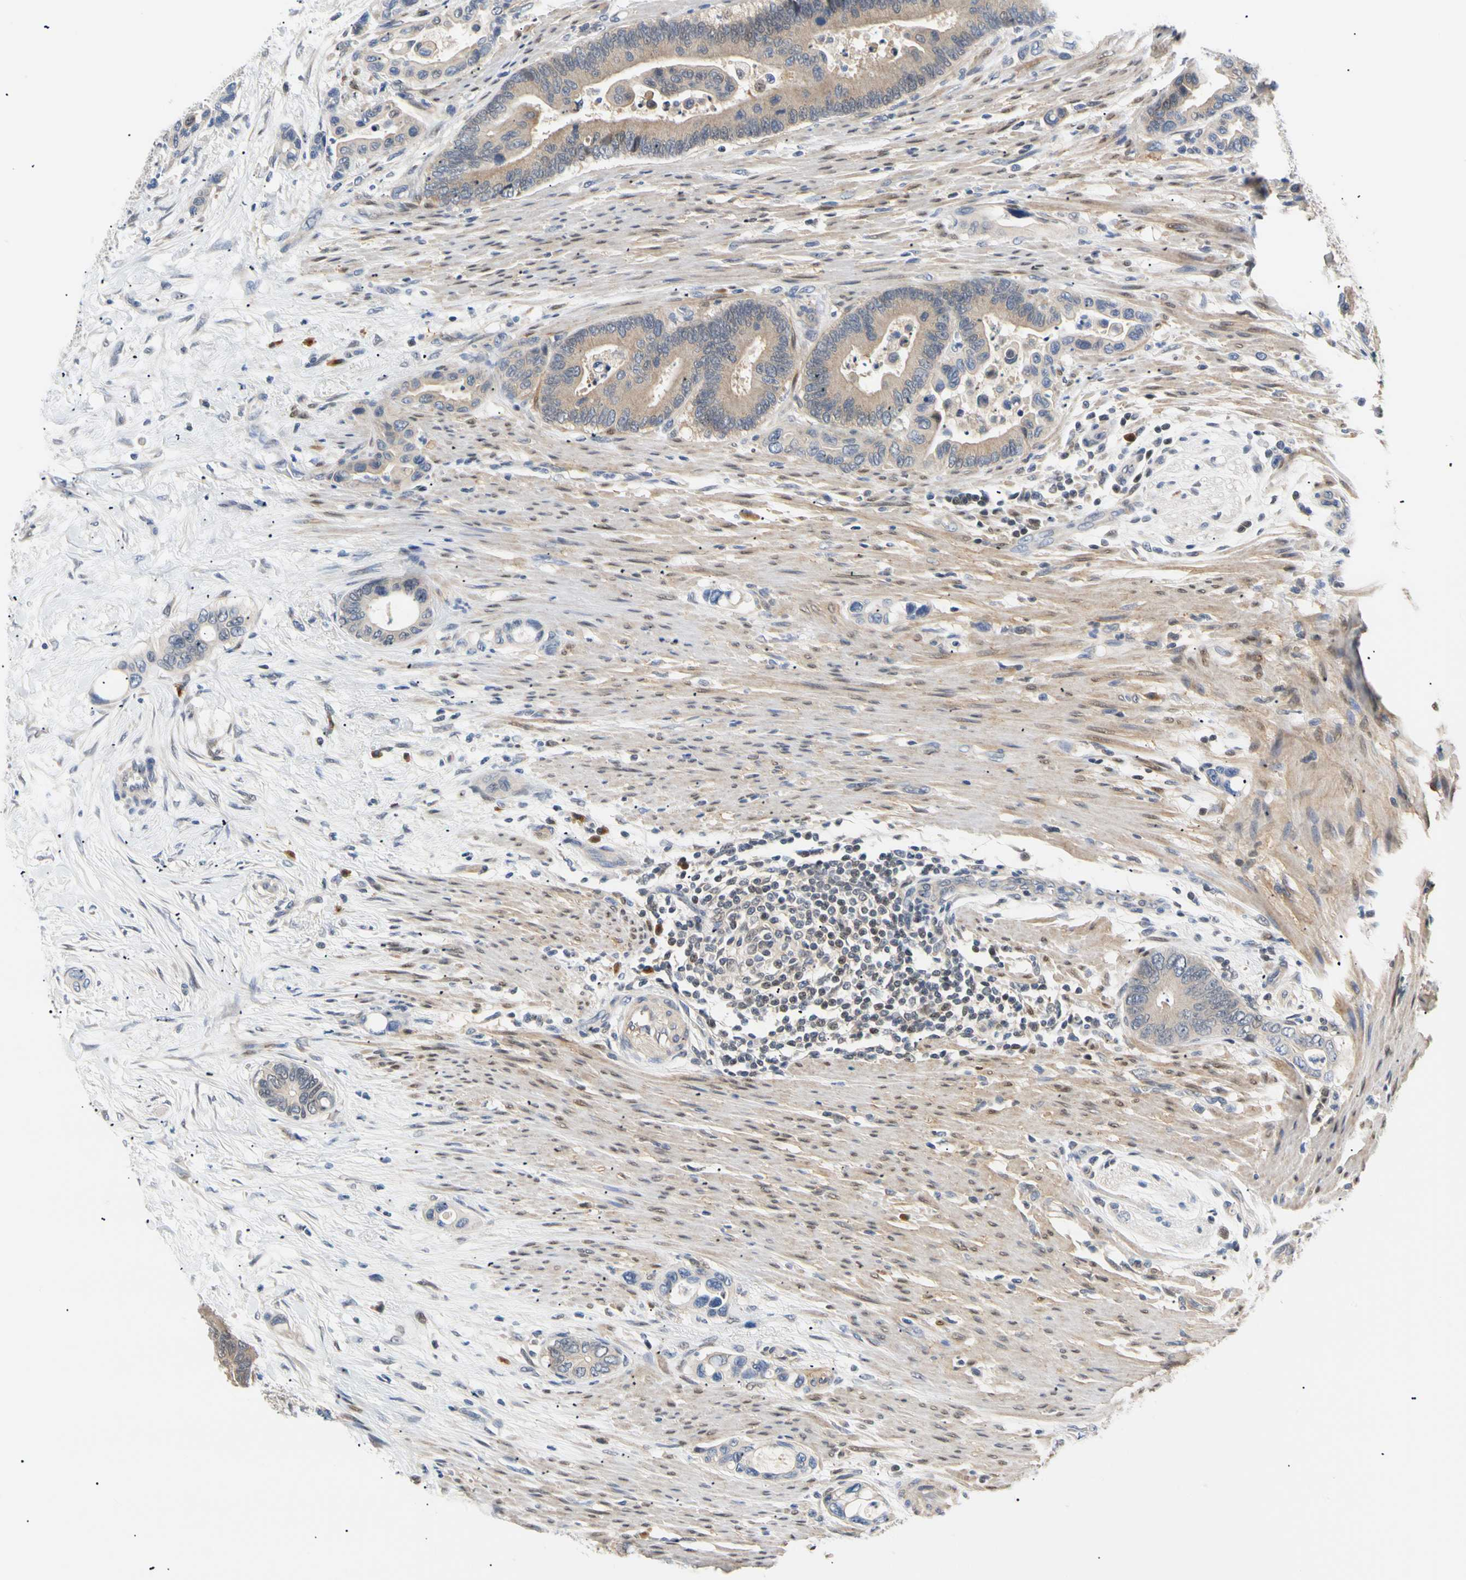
{"staining": {"intensity": "moderate", "quantity": ">75%", "location": "cytoplasmic/membranous"}, "tissue": "colorectal cancer", "cell_type": "Tumor cells", "image_type": "cancer", "snomed": [{"axis": "morphology", "description": "Normal tissue, NOS"}, {"axis": "morphology", "description": "Adenocarcinoma, NOS"}, {"axis": "topography", "description": "Colon"}], "caption": "A brown stain highlights moderate cytoplasmic/membranous positivity of a protein in human colorectal adenocarcinoma tumor cells.", "gene": "SEC23B", "patient": {"sex": "male", "age": 82}}